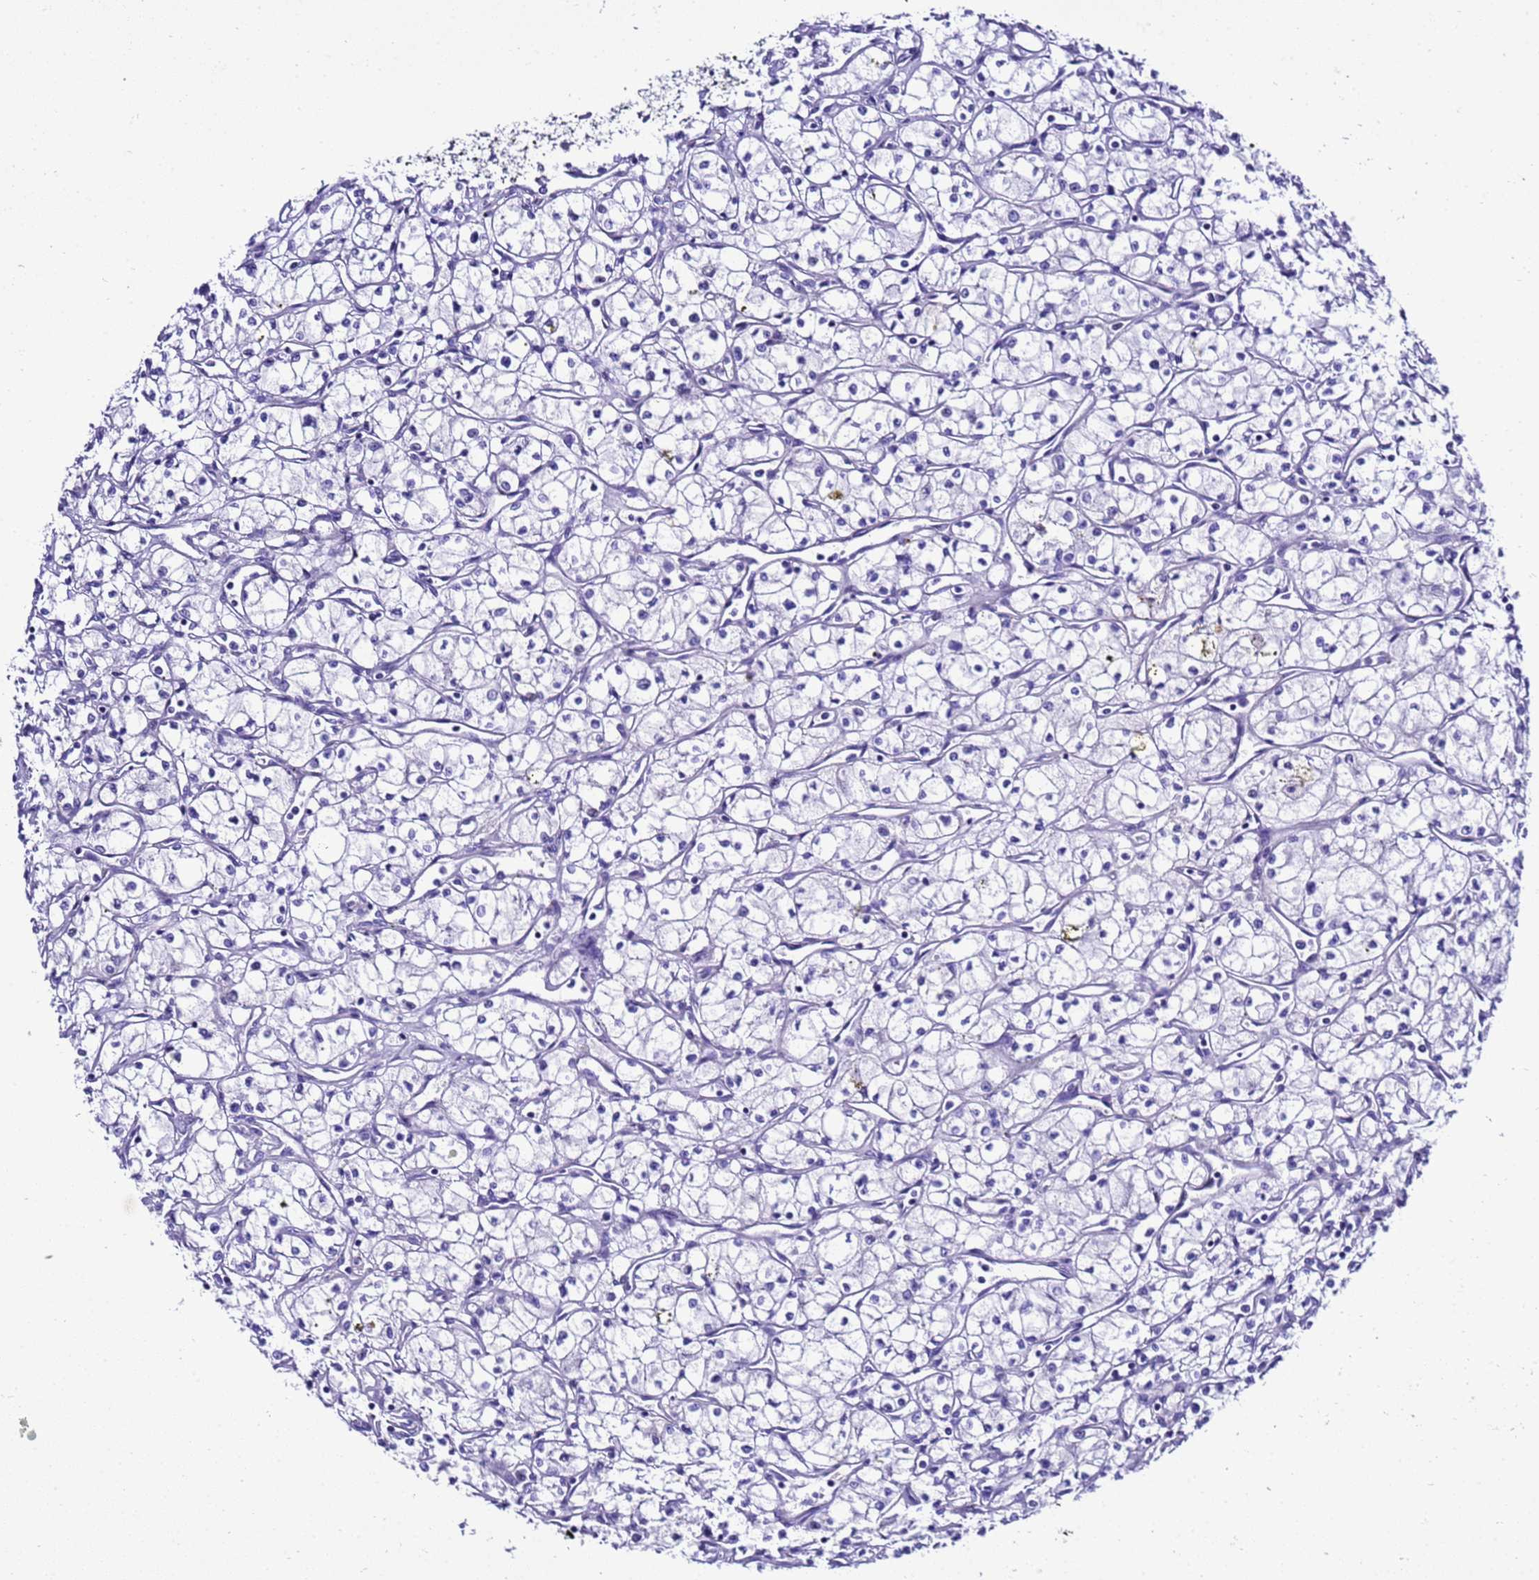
{"staining": {"intensity": "negative", "quantity": "none", "location": "none"}, "tissue": "renal cancer", "cell_type": "Tumor cells", "image_type": "cancer", "snomed": [{"axis": "morphology", "description": "Adenocarcinoma, NOS"}, {"axis": "topography", "description": "Kidney"}], "caption": "High power microscopy histopathology image of an IHC histopathology image of renal cancer (adenocarcinoma), revealing no significant positivity in tumor cells.", "gene": "ZNF417", "patient": {"sex": "male", "age": 59}}